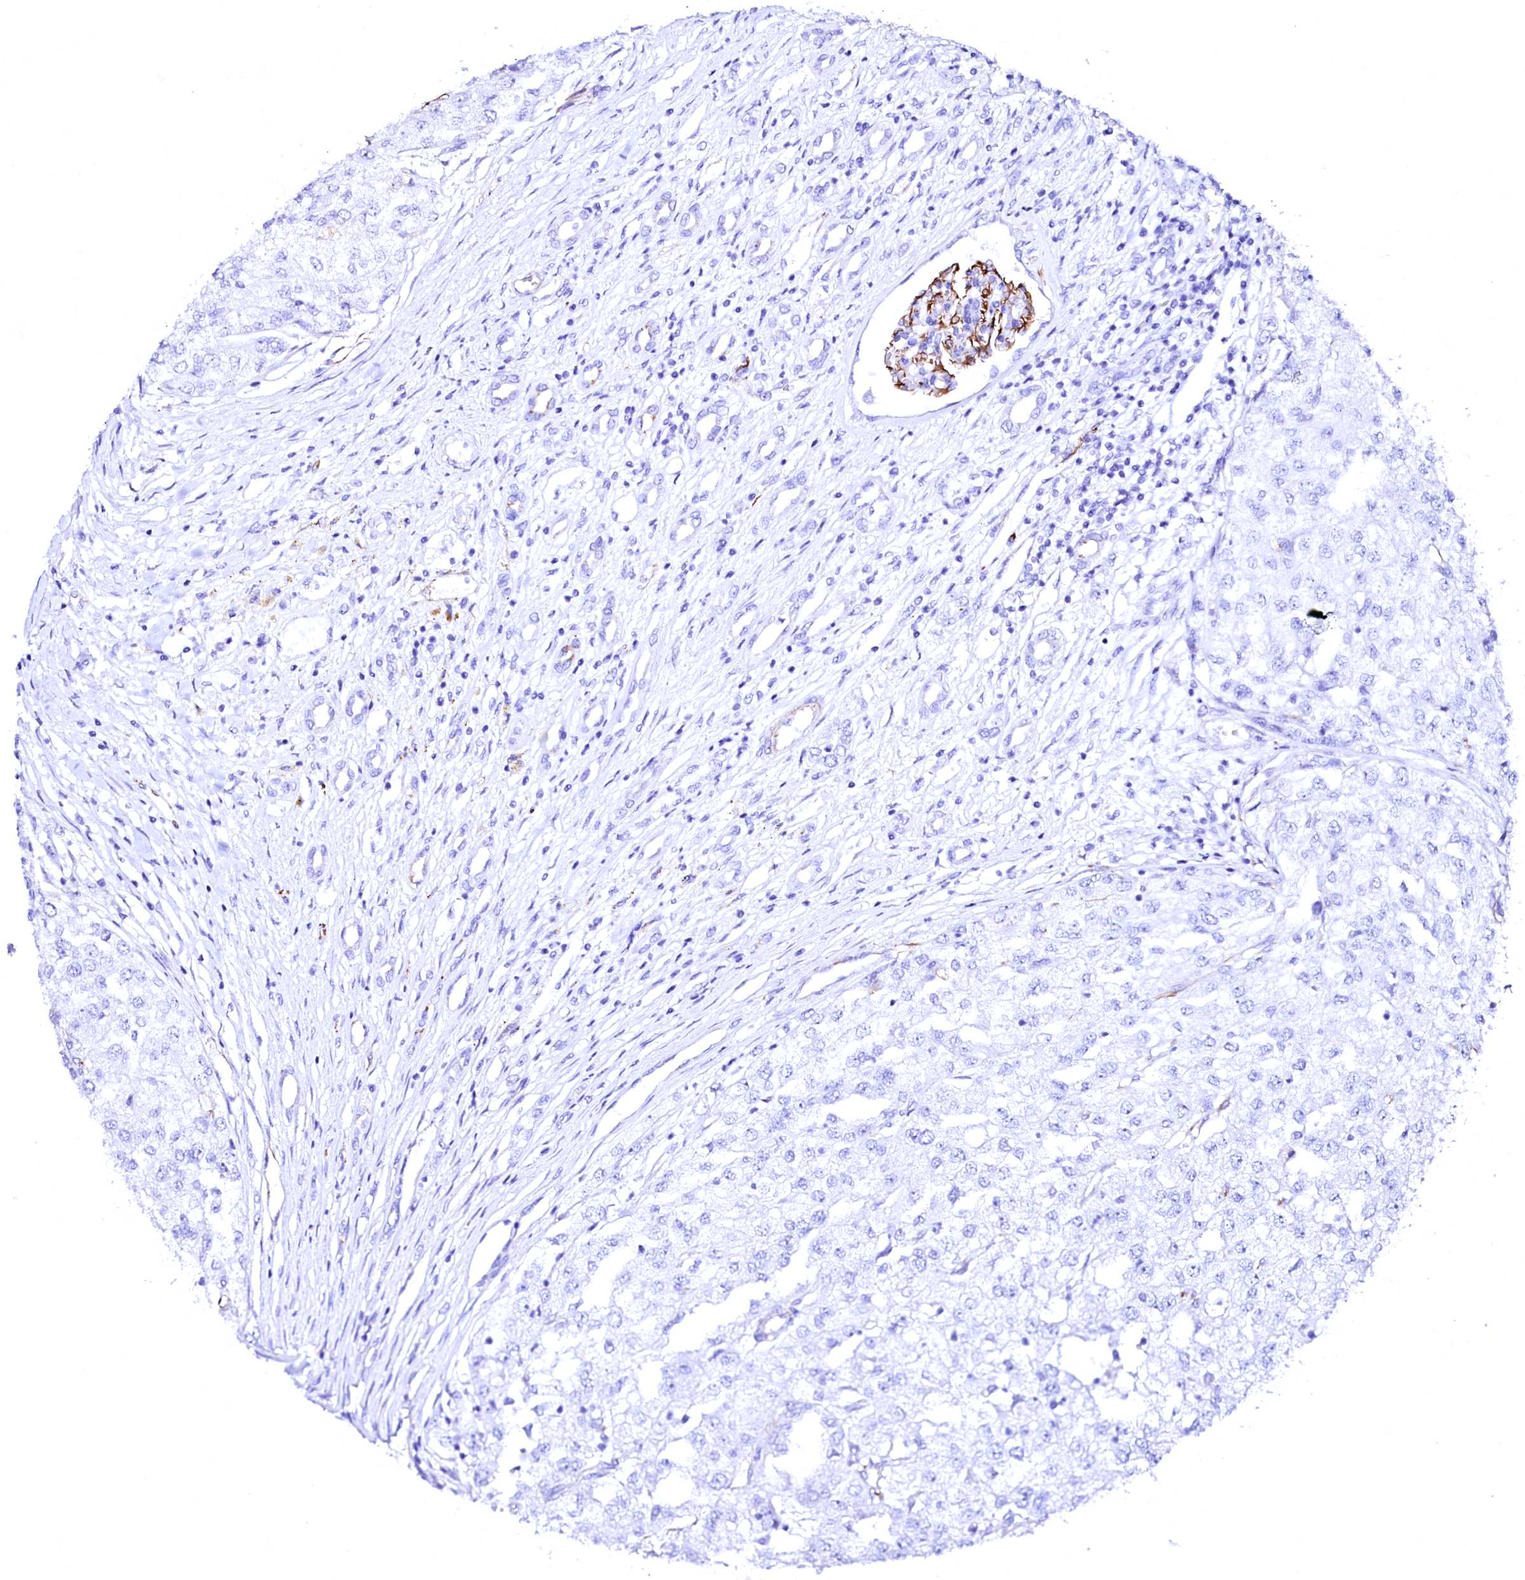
{"staining": {"intensity": "negative", "quantity": "none", "location": "none"}, "tissue": "renal cancer", "cell_type": "Tumor cells", "image_type": "cancer", "snomed": [{"axis": "morphology", "description": "Adenocarcinoma, NOS"}, {"axis": "topography", "description": "Kidney"}], "caption": "A photomicrograph of human renal cancer (adenocarcinoma) is negative for staining in tumor cells.", "gene": "SFR1", "patient": {"sex": "female", "age": 54}}